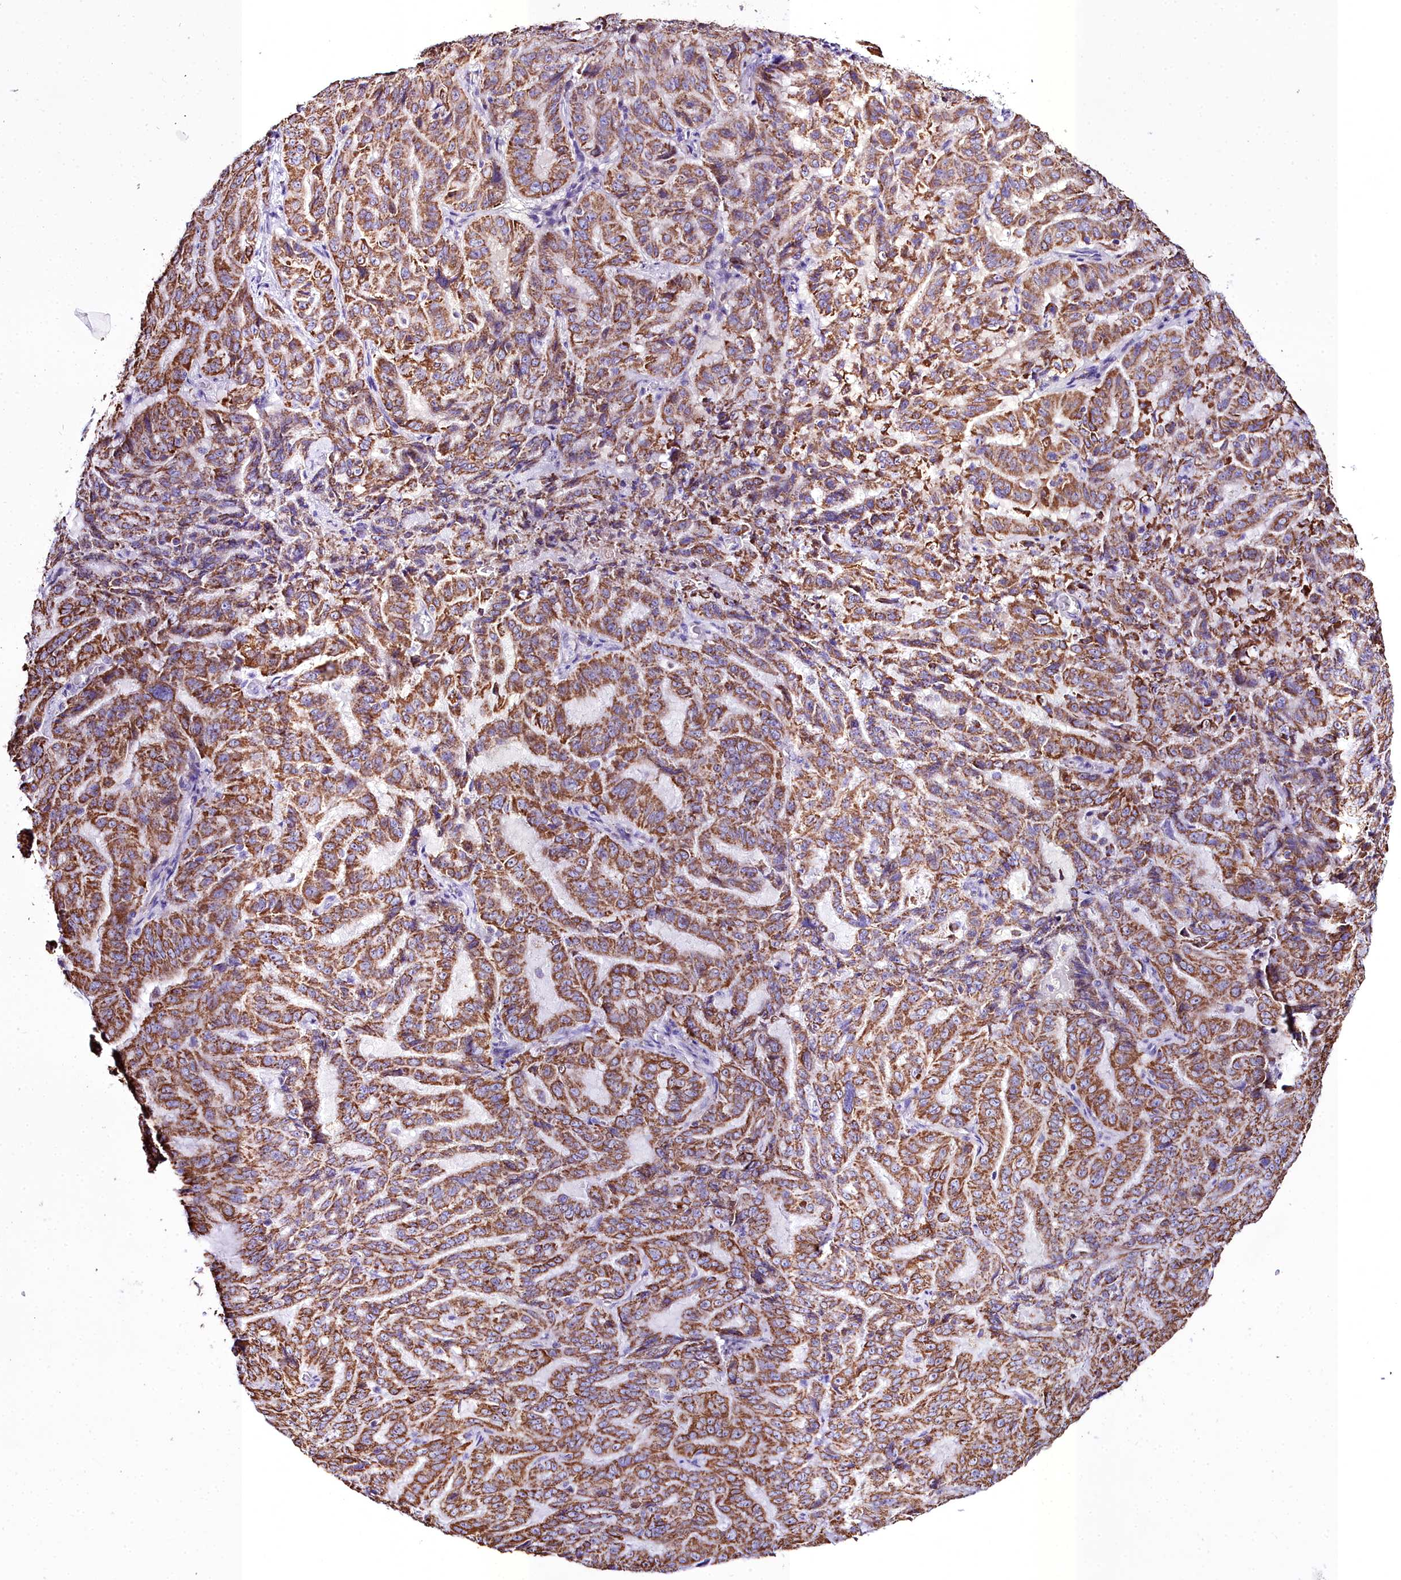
{"staining": {"intensity": "moderate", "quantity": ">75%", "location": "cytoplasmic/membranous"}, "tissue": "pancreatic cancer", "cell_type": "Tumor cells", "image_type": "cancer", "snomed": [{"axis": "morphology", "description": "Adenocarcinoma, NOS"}, {"axis": "topography", "description": "Pancreas"}], "caption": "Pancreatic cancer stained with a protein marker reveals moderate staining in tumor cells.", "gene": "WDFY3", "patient": {"sex": "male", "age": 63}}